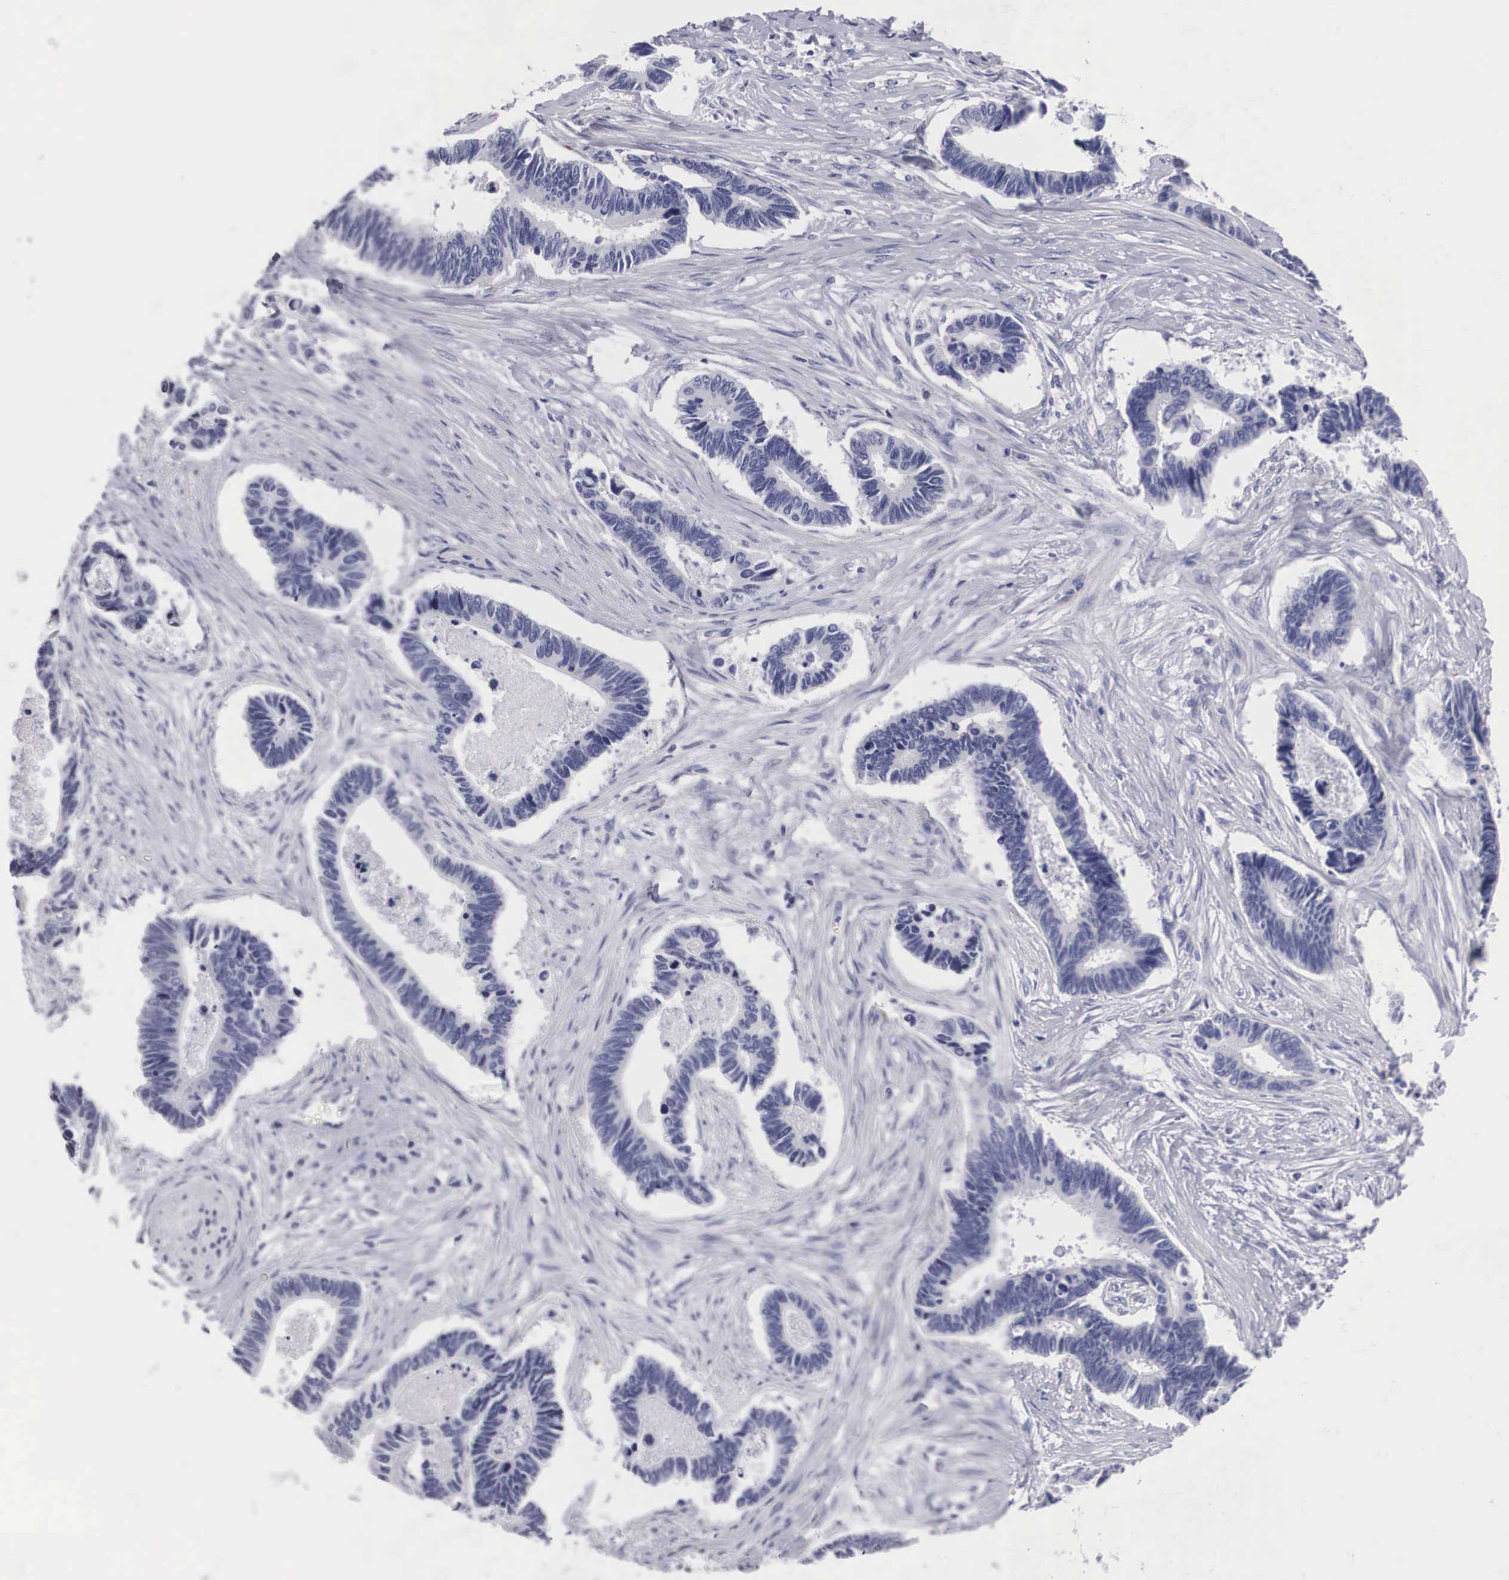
{"staining": {"intensity": "negative", "quantity": "none", "location": "none"}, "tissue": "pancreatic cancer", "cell_type": "Tumor cells", "image_type": "cancer", "snomed": [{"axis": "morphology", "description": "Adenocarcinoma, NOS"}, {"axis": "topography", "description": "Pancreas"}], "caption": "IHC of pancreatic cancer displays no expression in tumor cells.", "gene": "ARMCX3", "patient": {"sex": "female", "age": 70}}